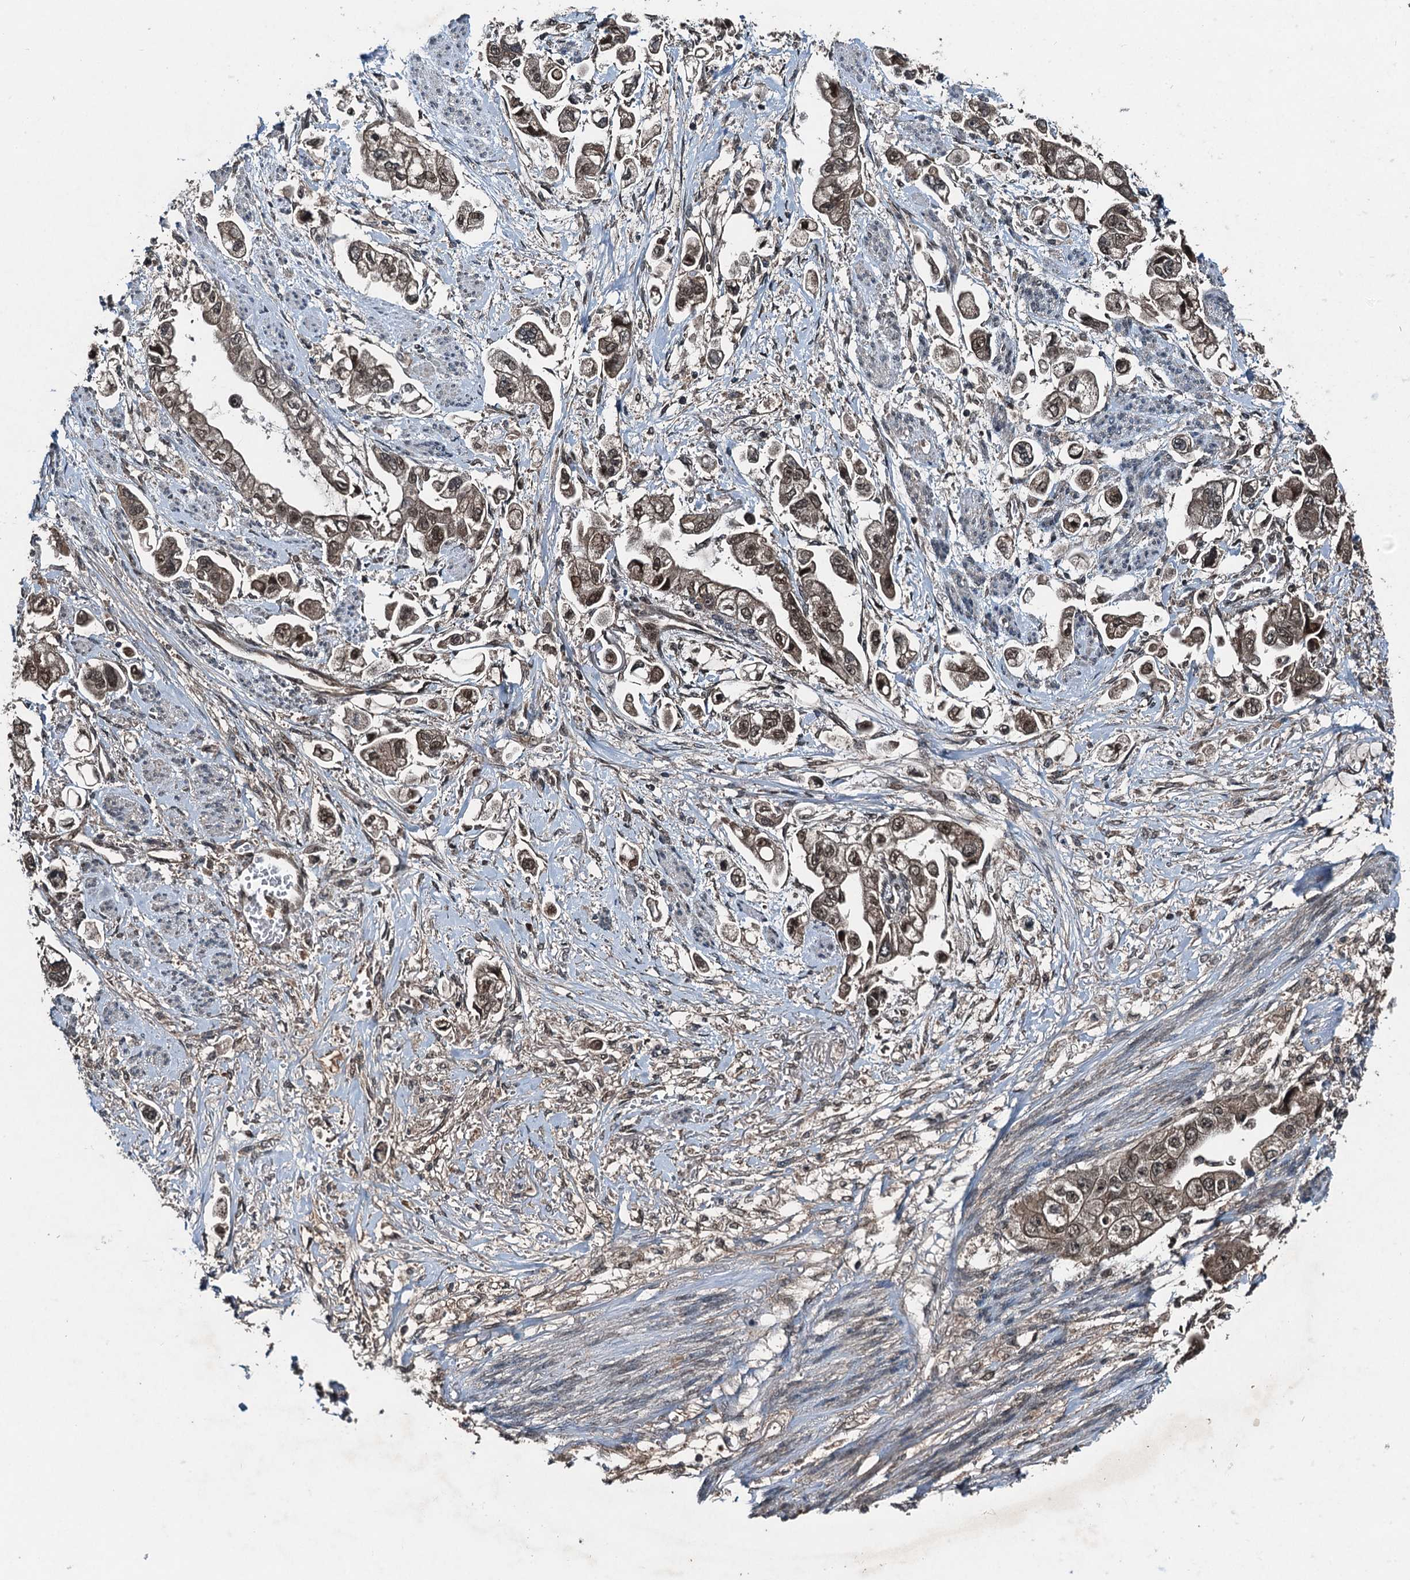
{"staining": {"intensity": "moderate", "quantity": ">75%", "location": "cytoplasmic/membranous,nuclear"}, "tissue": "stomach cancer", "cell_type": "Tumor cells", "image_type": "cancer", "snomed": [{"axis": "morphology", "description": "Adenocarcinoma, NOS"}, {"axis": "topography", "description": "Stomach"}], "caption": "Adenocarcinoma (stomach) stained for a protein (brown) displays moderate cytoplasmic/membranous and nuclear positive staining in about >75% of tumor cells.", "gene": "UBXN6", "patient": {"sex": "male", "age": 62}}